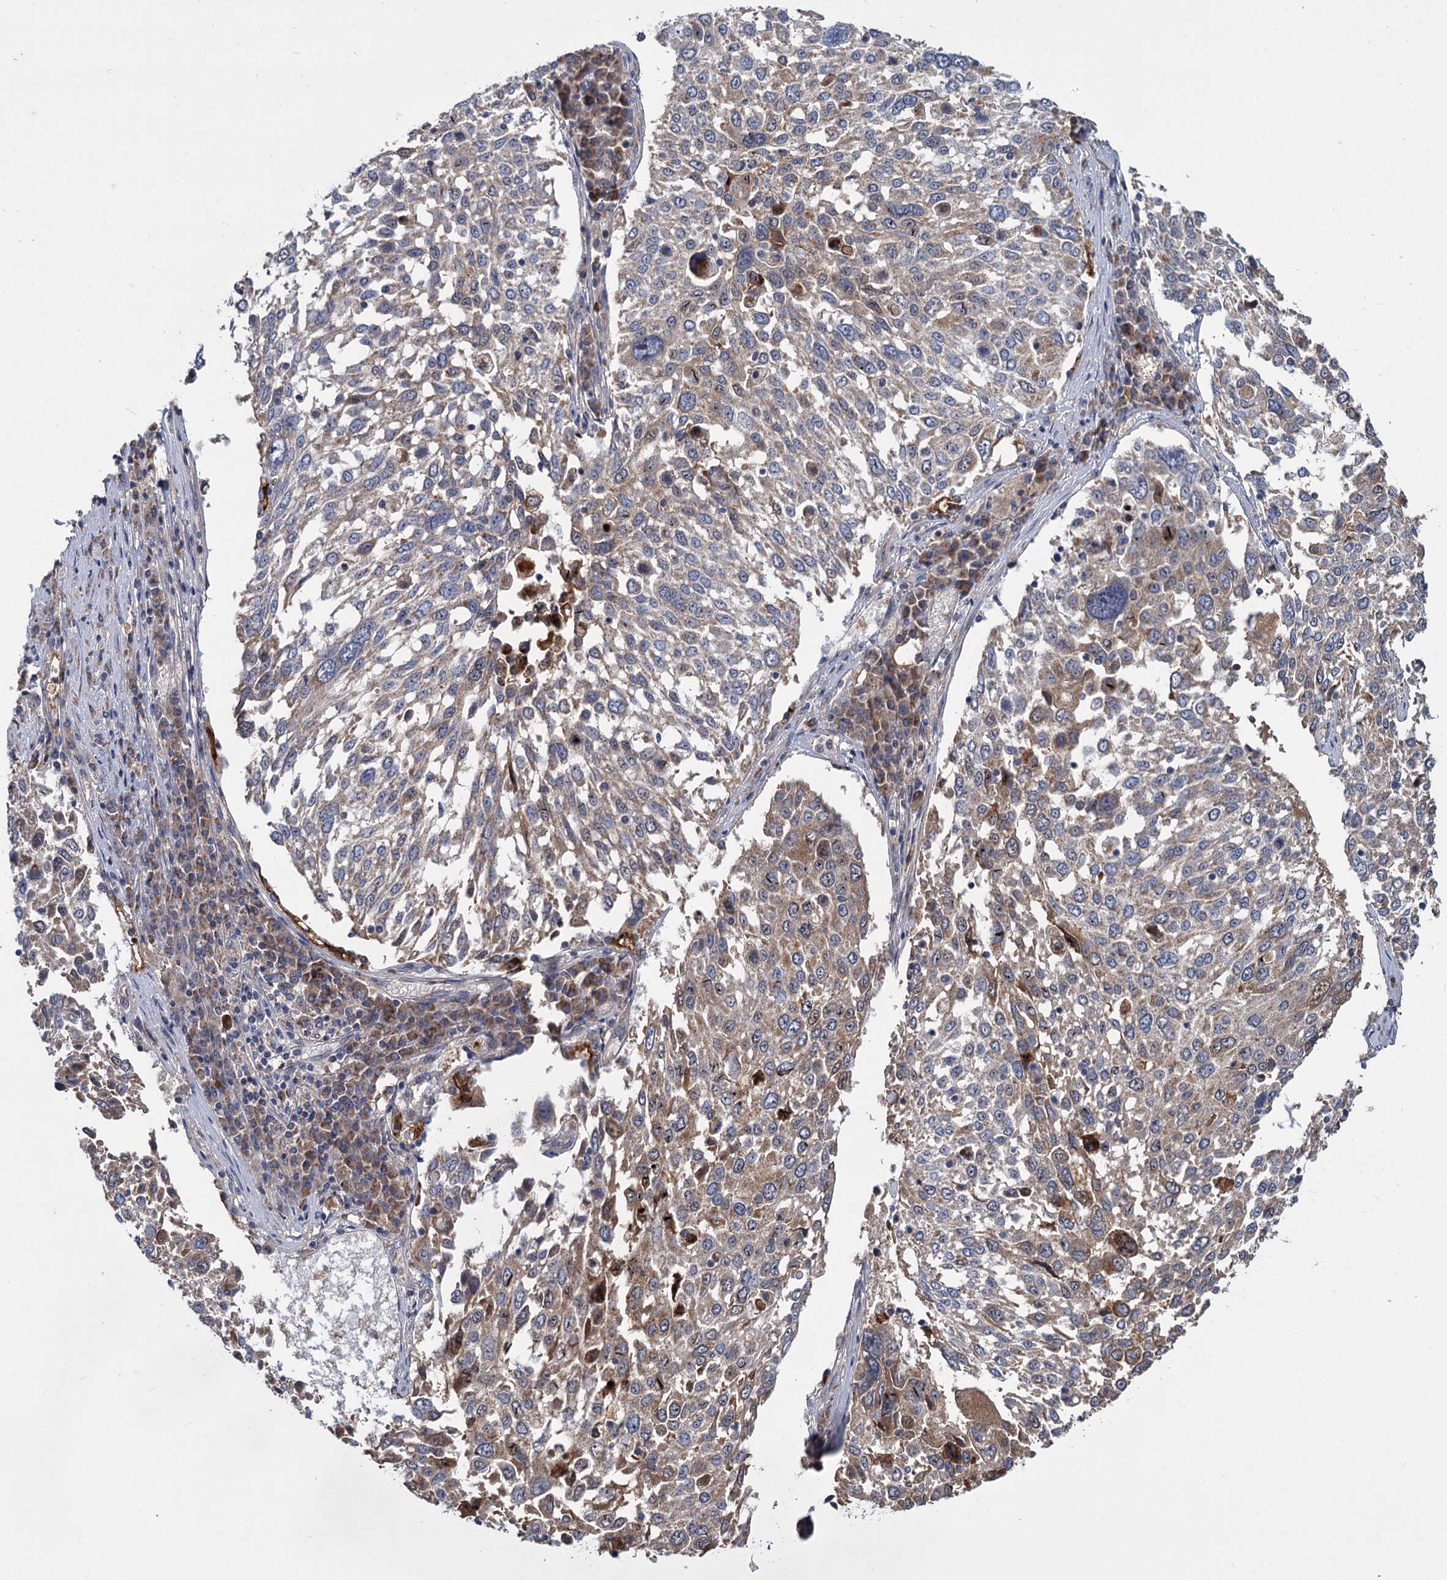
{"staining": {"intensity": "weak", "quantity": "<25%", "location": "cytoplasmic/membranous"}, "tissue": "lung cancer", "cell_type": "Tumor cells", "image_type": "cancer", "snomed": [{"axis": "morphology", "description": "Squamous cell carcinoma, NOS"}, {"axis": "topography", "description": "Lung"}], "caption": "Immunohistochemistry (IHC) photomicrograph of neoplastic tissue: human lung cancer stained with DAB displays no significant protein positivity in tumor cells.", "gene": "DYNC2H1", "patient": {"sex": "male", "age": 65}}